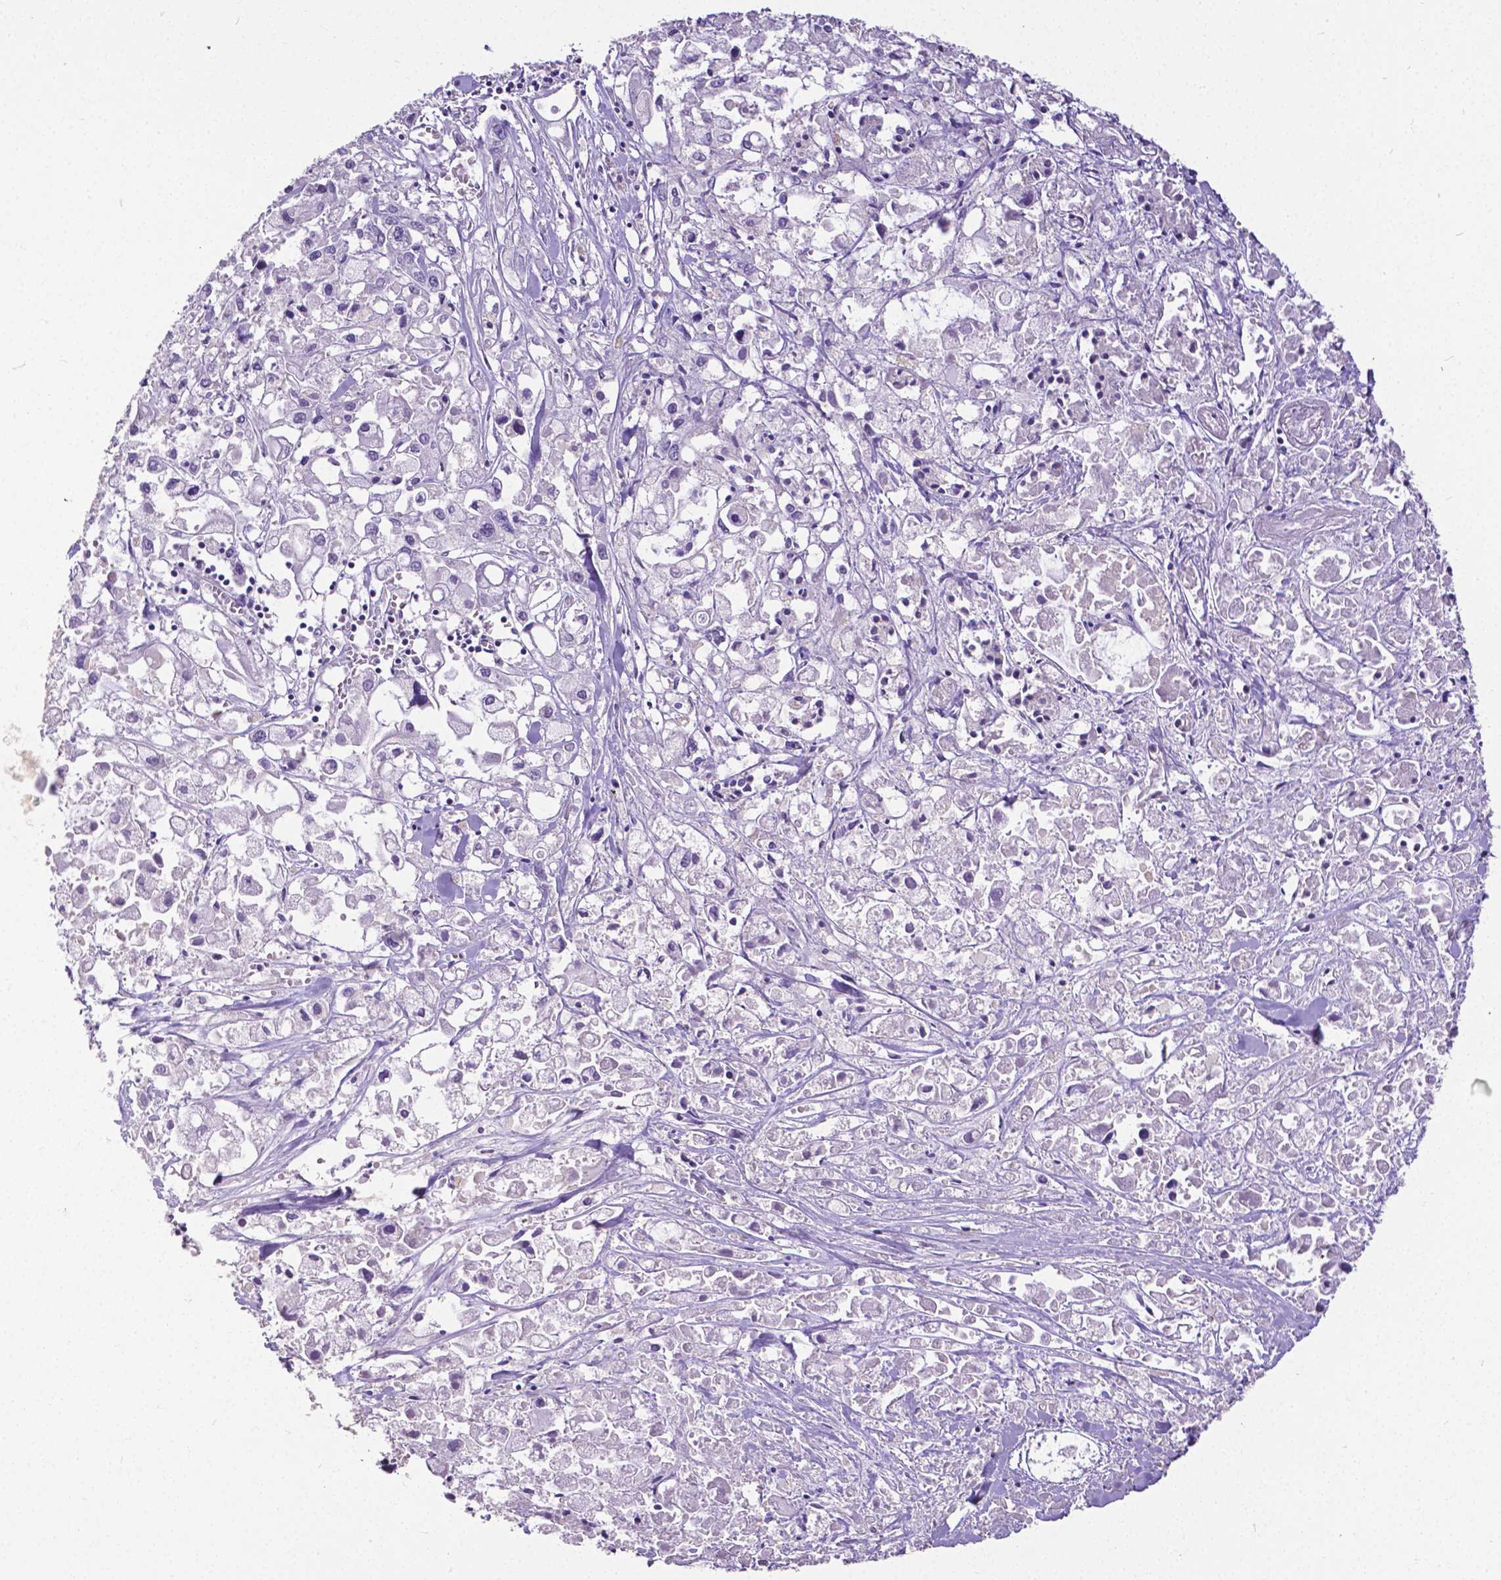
{"staining": {"intensity": "negative", "quantity": "none", "location": "none"}, "tissue": "pancreatic cancer", "cell_type": "Tumor cells", "image_type": "cancer", "snomed": [{"axis": "morphology", "description": "Adenocarcinoma, NOS"}, {"axis": "topography", "description": "Pancreas"}], "caption": "Protein analysis of pancreatic cancer (adenocarcinoma) demonstrates no significant staining in tumor cells.", "gene": "CD4", "patient": {"sex": "male", "age": 71}}